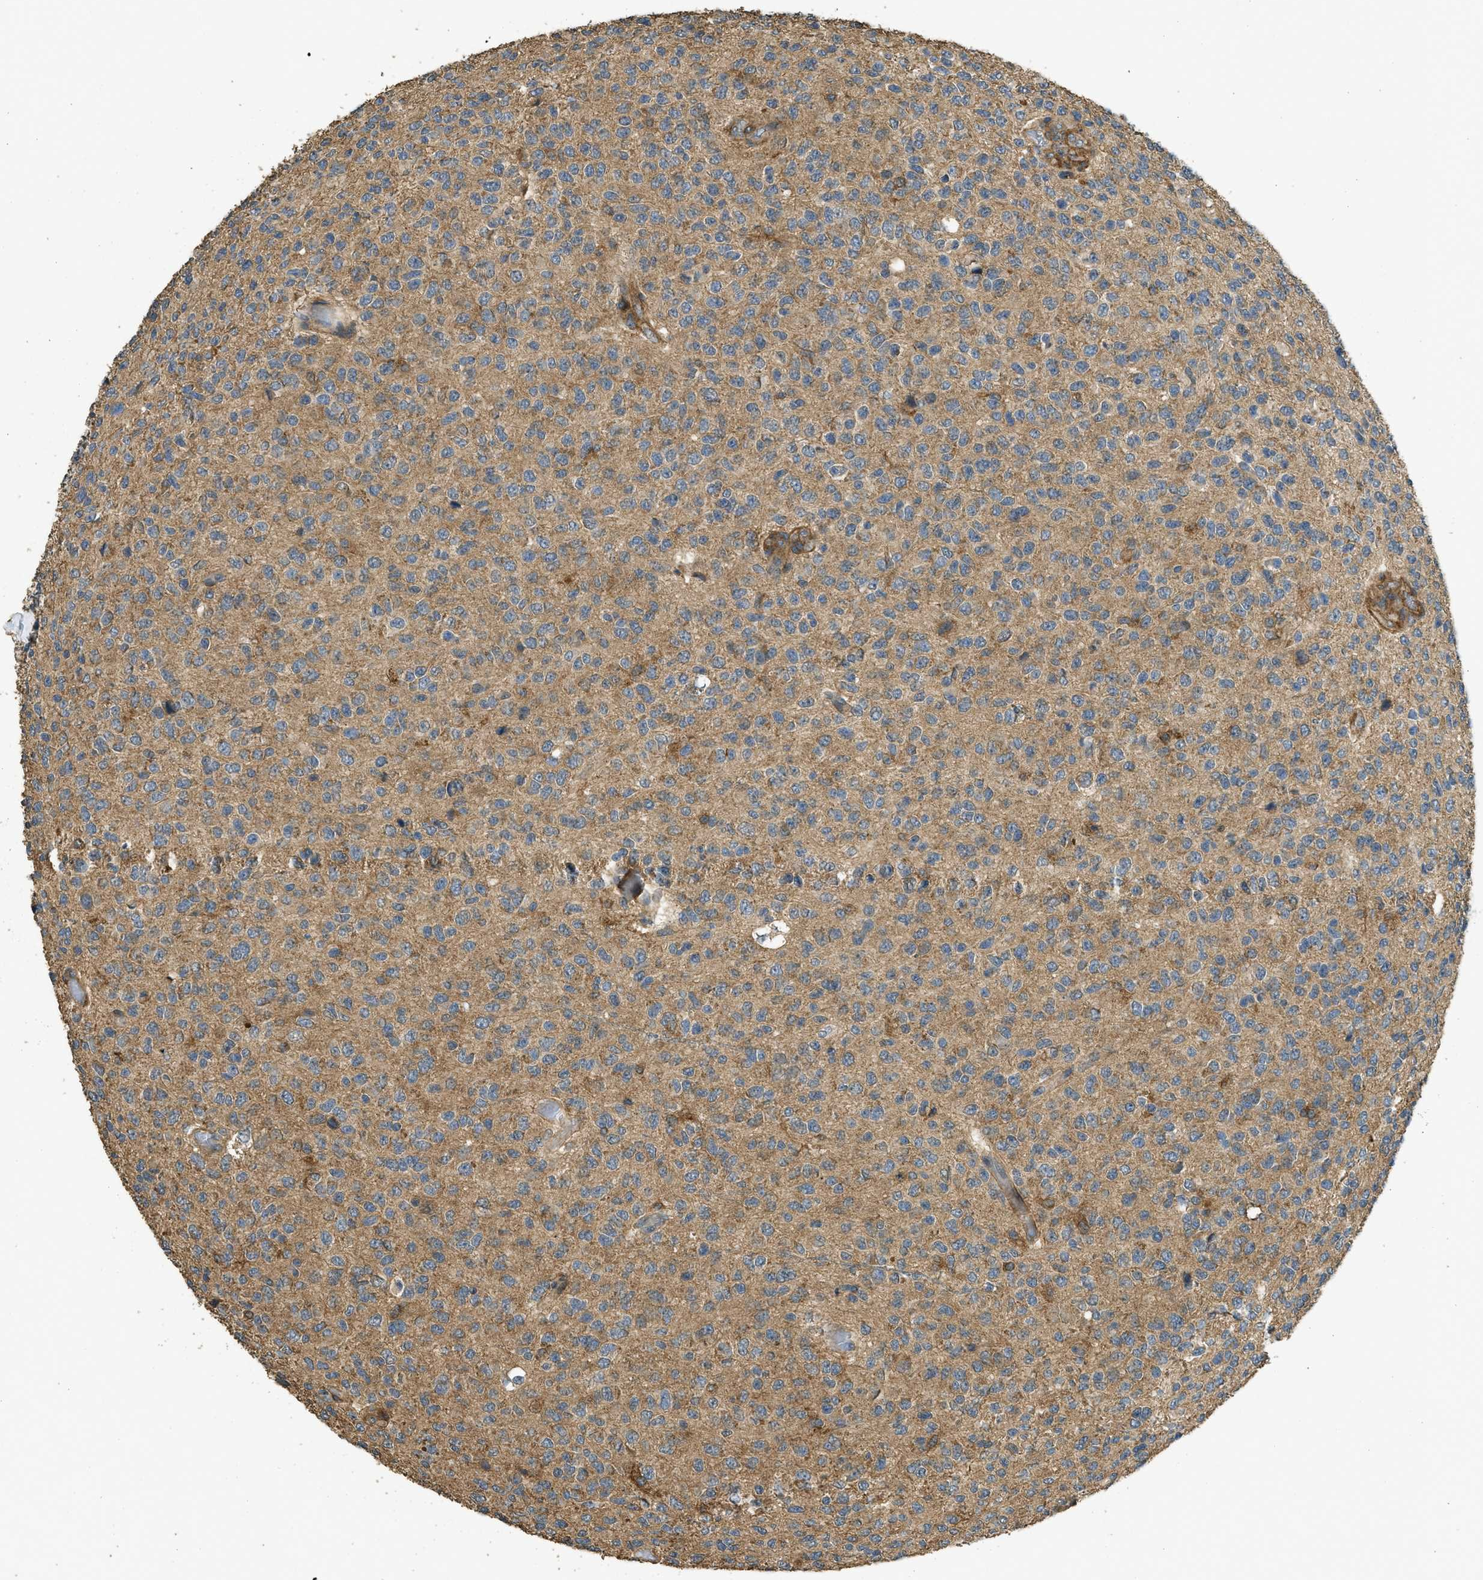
{"staining": {"intensity": "moderate", "quantity": "25%-75%", "location": "cytoplasmic/membranous"}, "tissue": "glioma", "cell_type": "Tumor cells", "image_type": "cancer", "snomed": [{"axis": "morphology", "description": "Glioma, malignant, High grade"}, {"axis": "topography", "description": "pancreas cauda"}], "caption": "Protein analysis of malignant glioma (high-grade) tissue exhibits moderate cytoplasmic/membranous staining in about 25%-75% of tumor cells.", "gene": "CD276", "patient": {"sex": "male", "age": 60}}